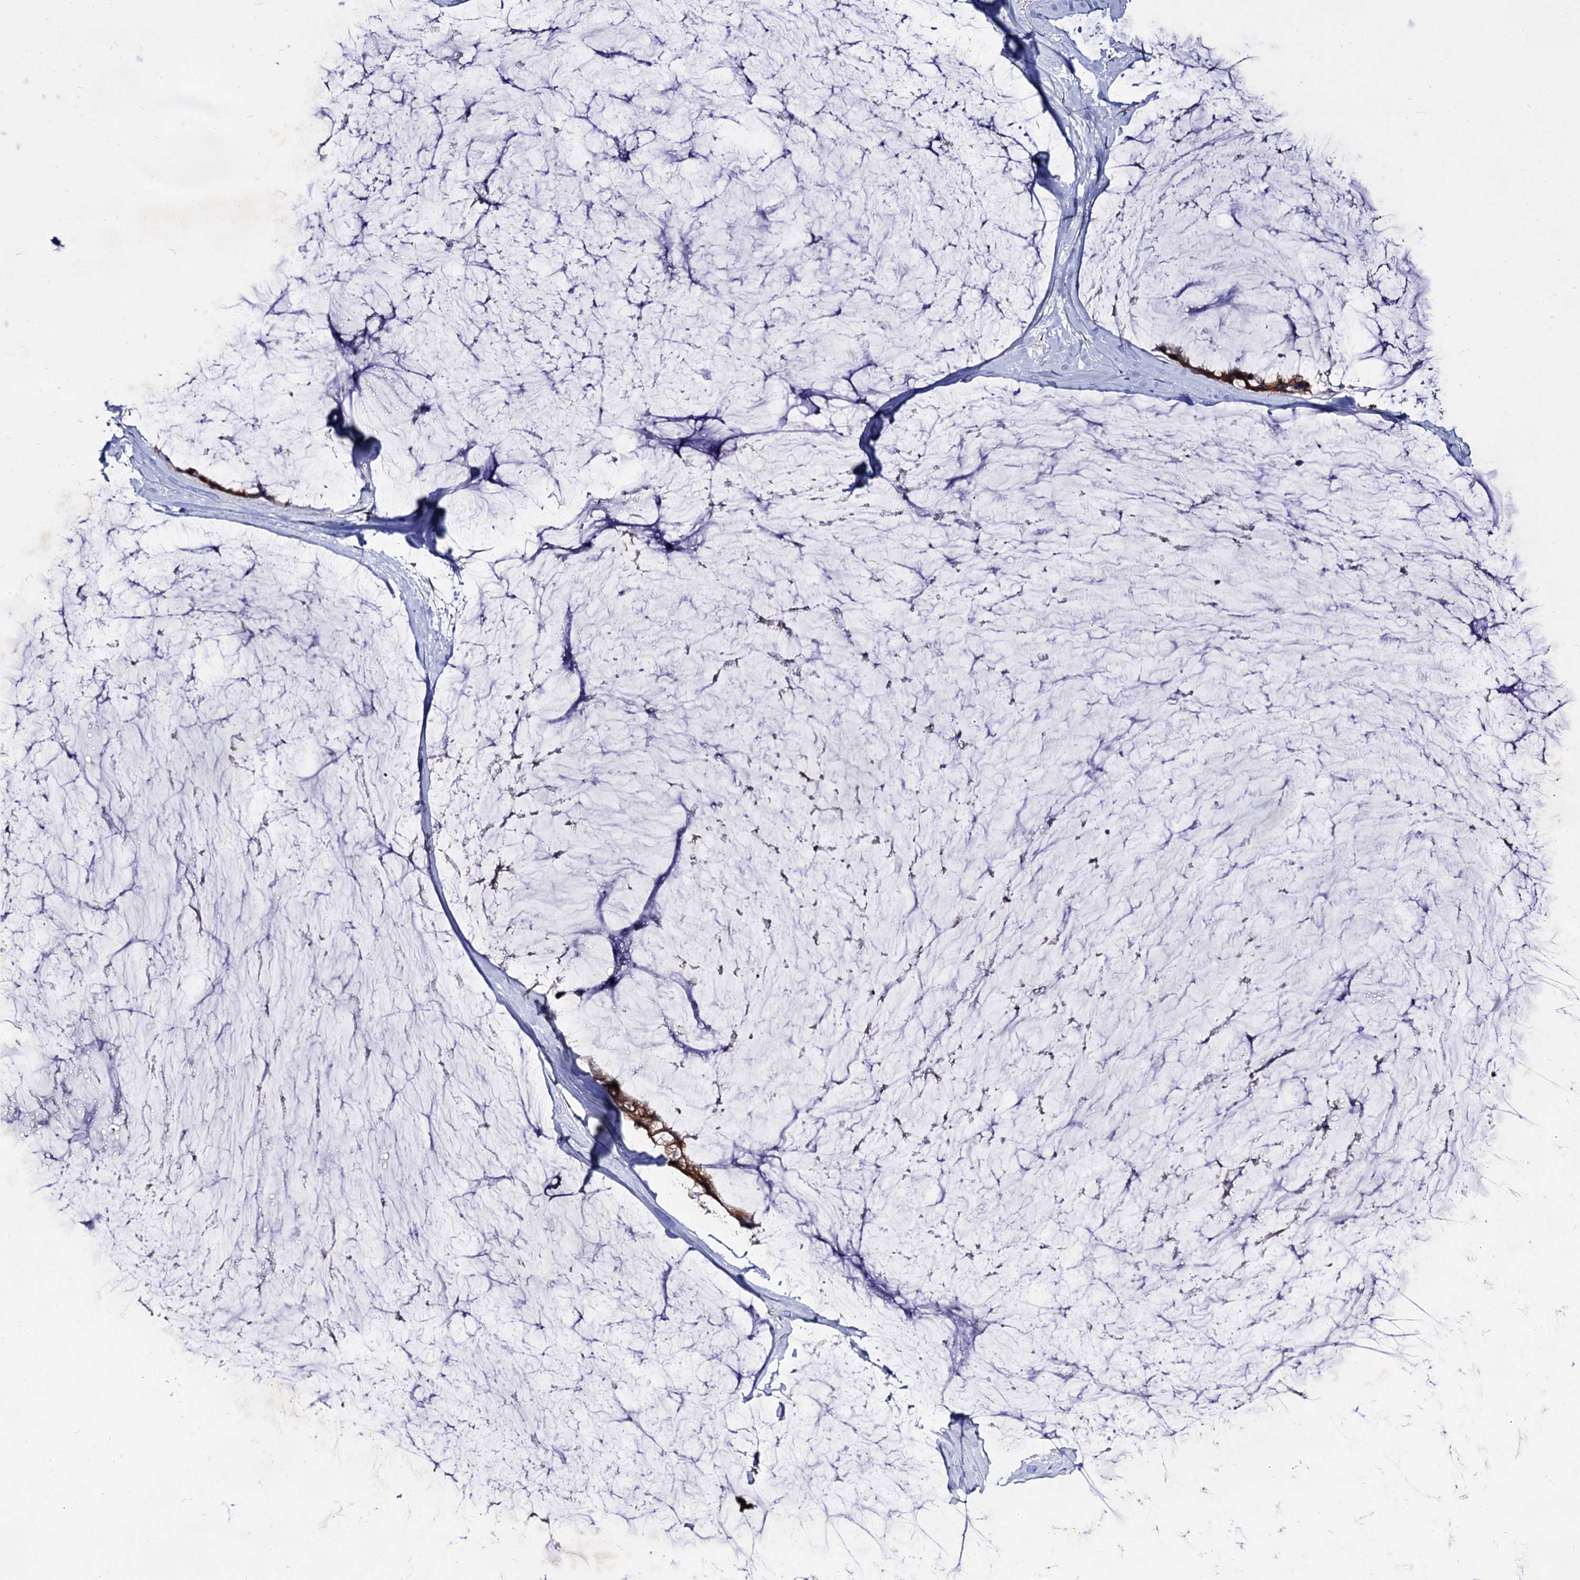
{"staining": {"intensity": "moderate", "quantity": ">75%", "location": "cytoplasmic/membranous"}, "tissue": "ovarian cancer", "cell_type": "Tumor cells", "image_type": "cancer", "snomed": [{"axis": "morphology", "description": "Cystadenocarcinoma, mucinous, NOS"}, {"axis": "topography", "description": "Ovary"}], "caption": "Approximately >75% of tumor cells in ovarian cancer reveal moderate cytoplasmic/membranous protein positivity as visualized by brown immunohistochemical staining.", "gene": "ARFIP2", "patient": {"sex": "female", "age": 39}}